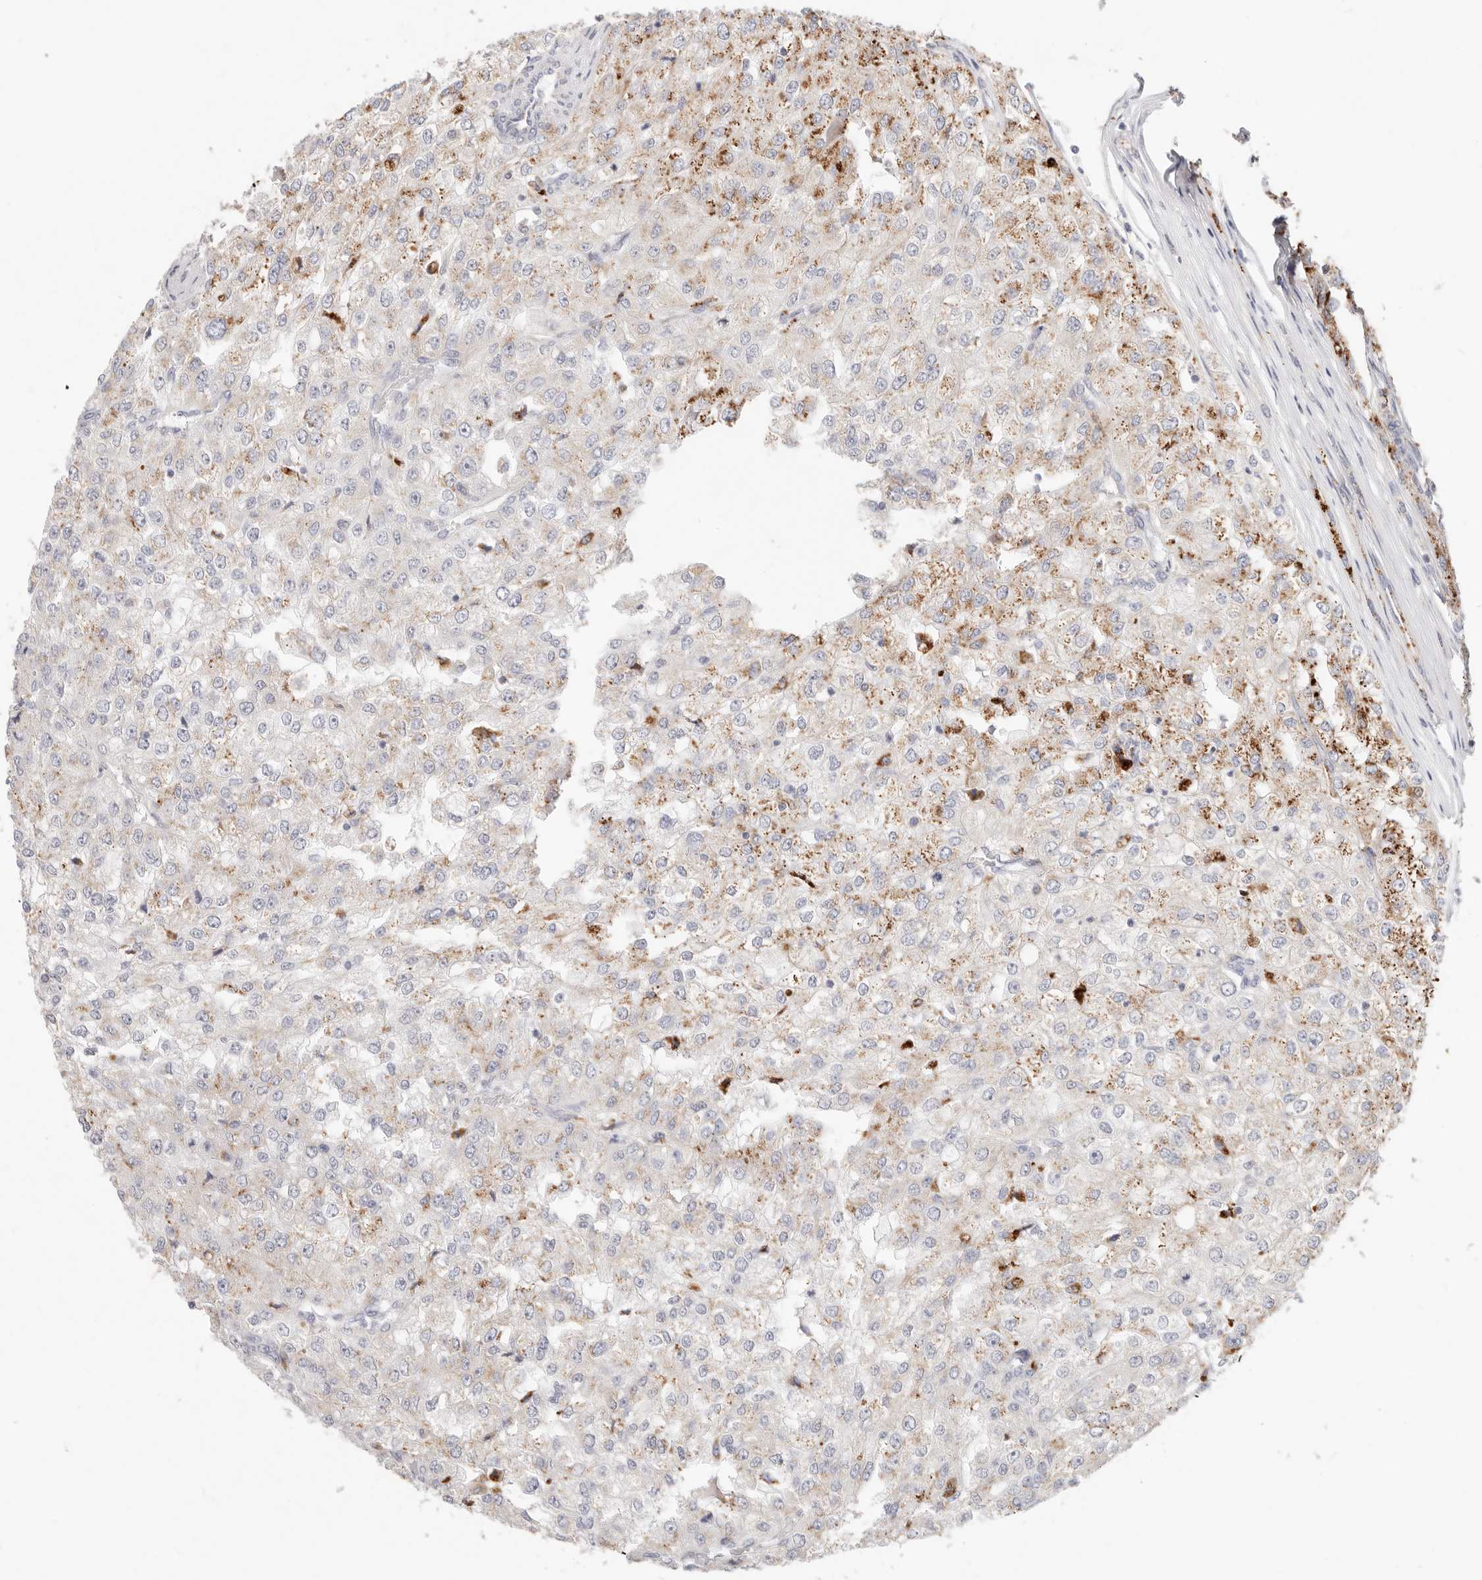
{"staining": {"intensity": "moderate", "quantity": "<25%", "location": "cytoplasmic/membranous"}, "tissue": "renal cancer", "cell_type": "Tumor cells", "image_type": "cancer", "snomed": [{"axis": "morphology", "description": "Adenocarcinoma, NOS"}, {"axis": "topography", "description": "Kidney"}], "caption": "Moderate cytoplasmic/membranous staining for a protein is identified in about <25% of tumor cells of renal cancer (adenocarcinoma) using IHC.", "gene": "STKLD1", "patient": {"sex": "female", "age": 54}}